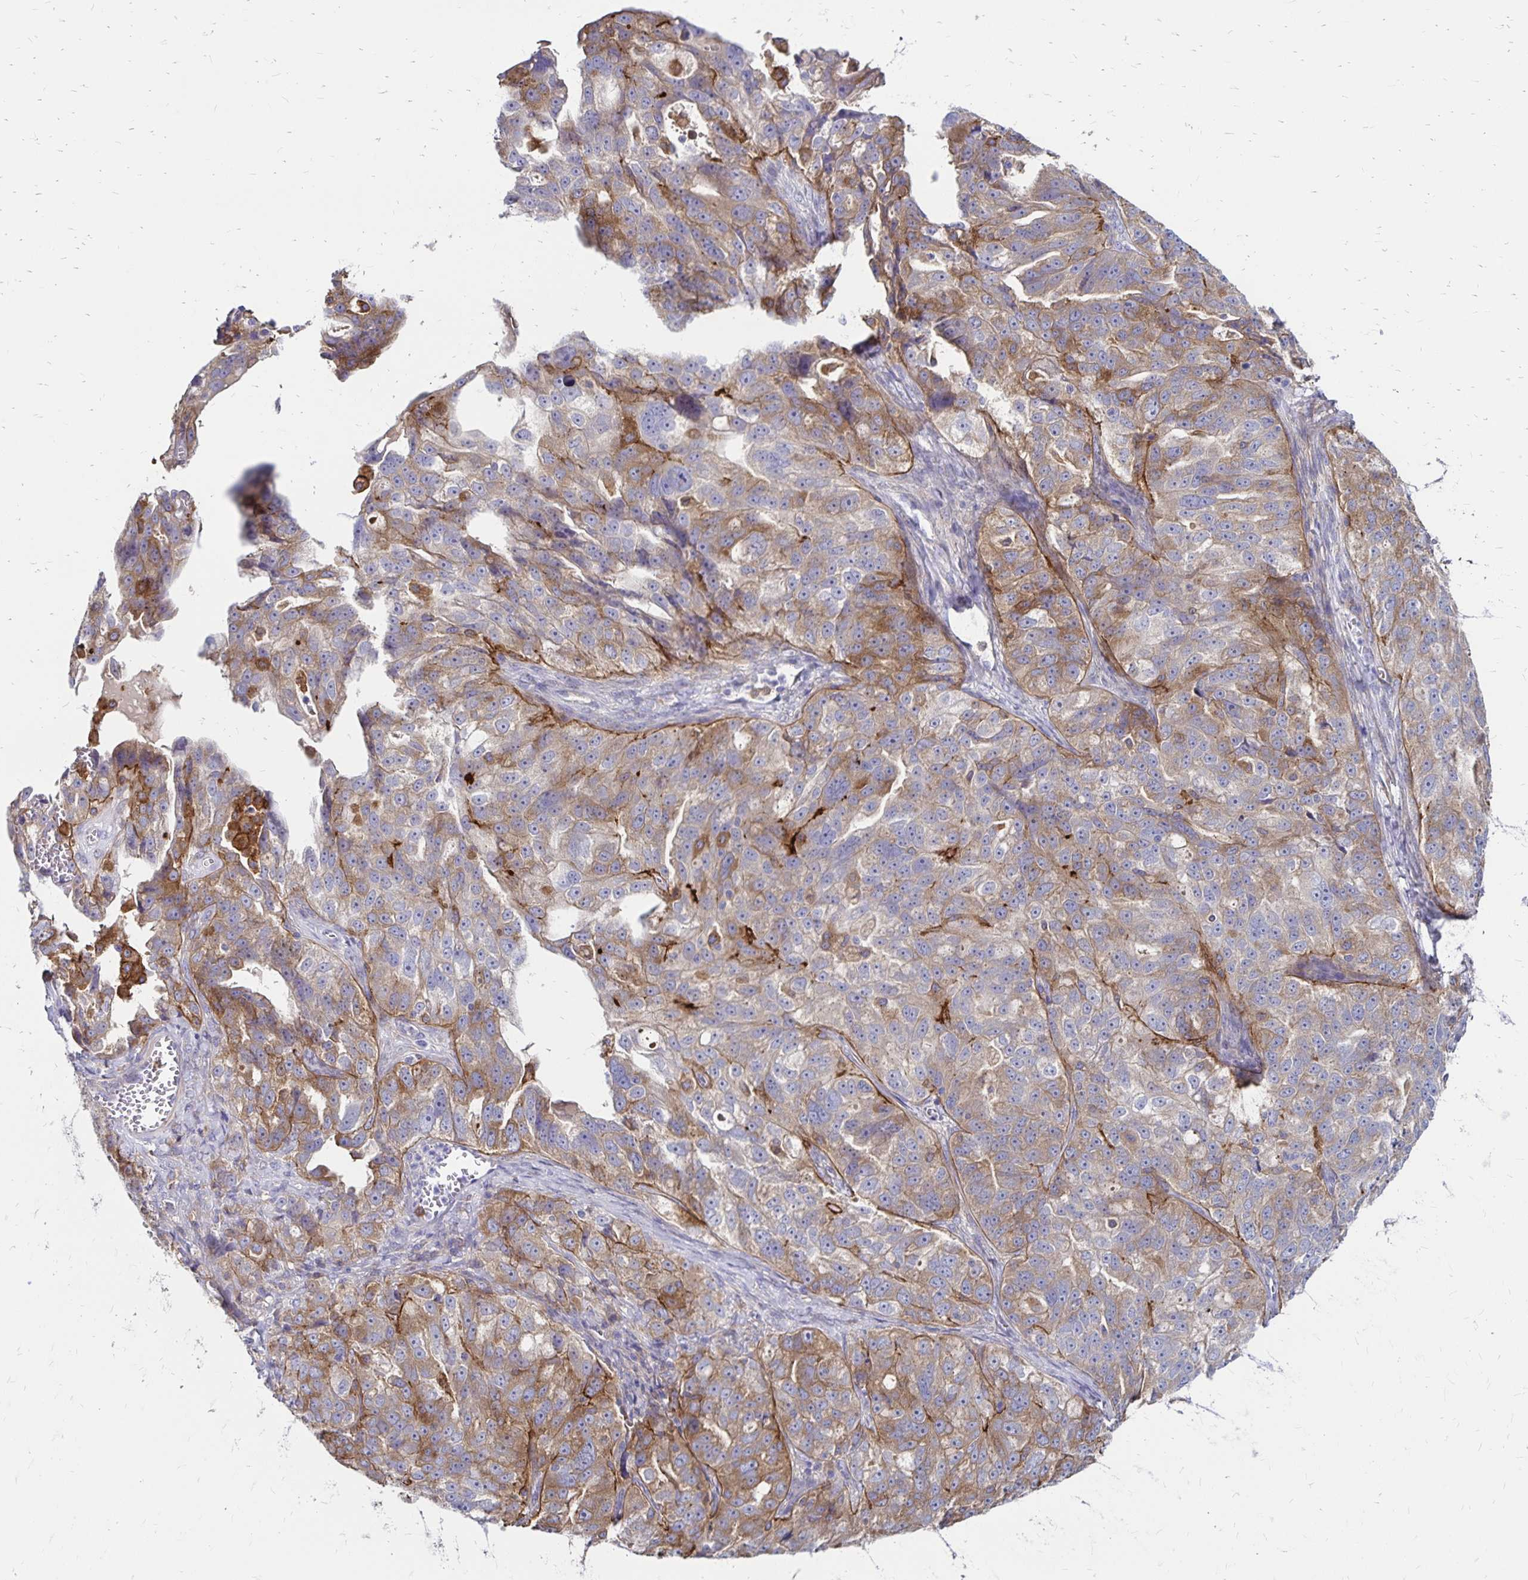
{"staining": {"intensity": "weak", "quantity": ">75%", "location": "cytoplasmic/membranous"}, "tissue": "ovarian cancer", "cell_type": "Tumor cells", "image_type": "cancer", "snomed": [{"axis": "morphology", "description": "Cystadenocarcinoma, serous, NOS"}, {"axis": "topography", "description": "Ovary"}], "caption": "Approximately >75% of tumor cells in serous cystadenocarcinoma (ovarian) reveal weak cytoplasmic/membranous protein staining as visualized by brown immunohistochemical staining.", "gene": "TNS3", "patient": {"sex": "female", "age": 51}}